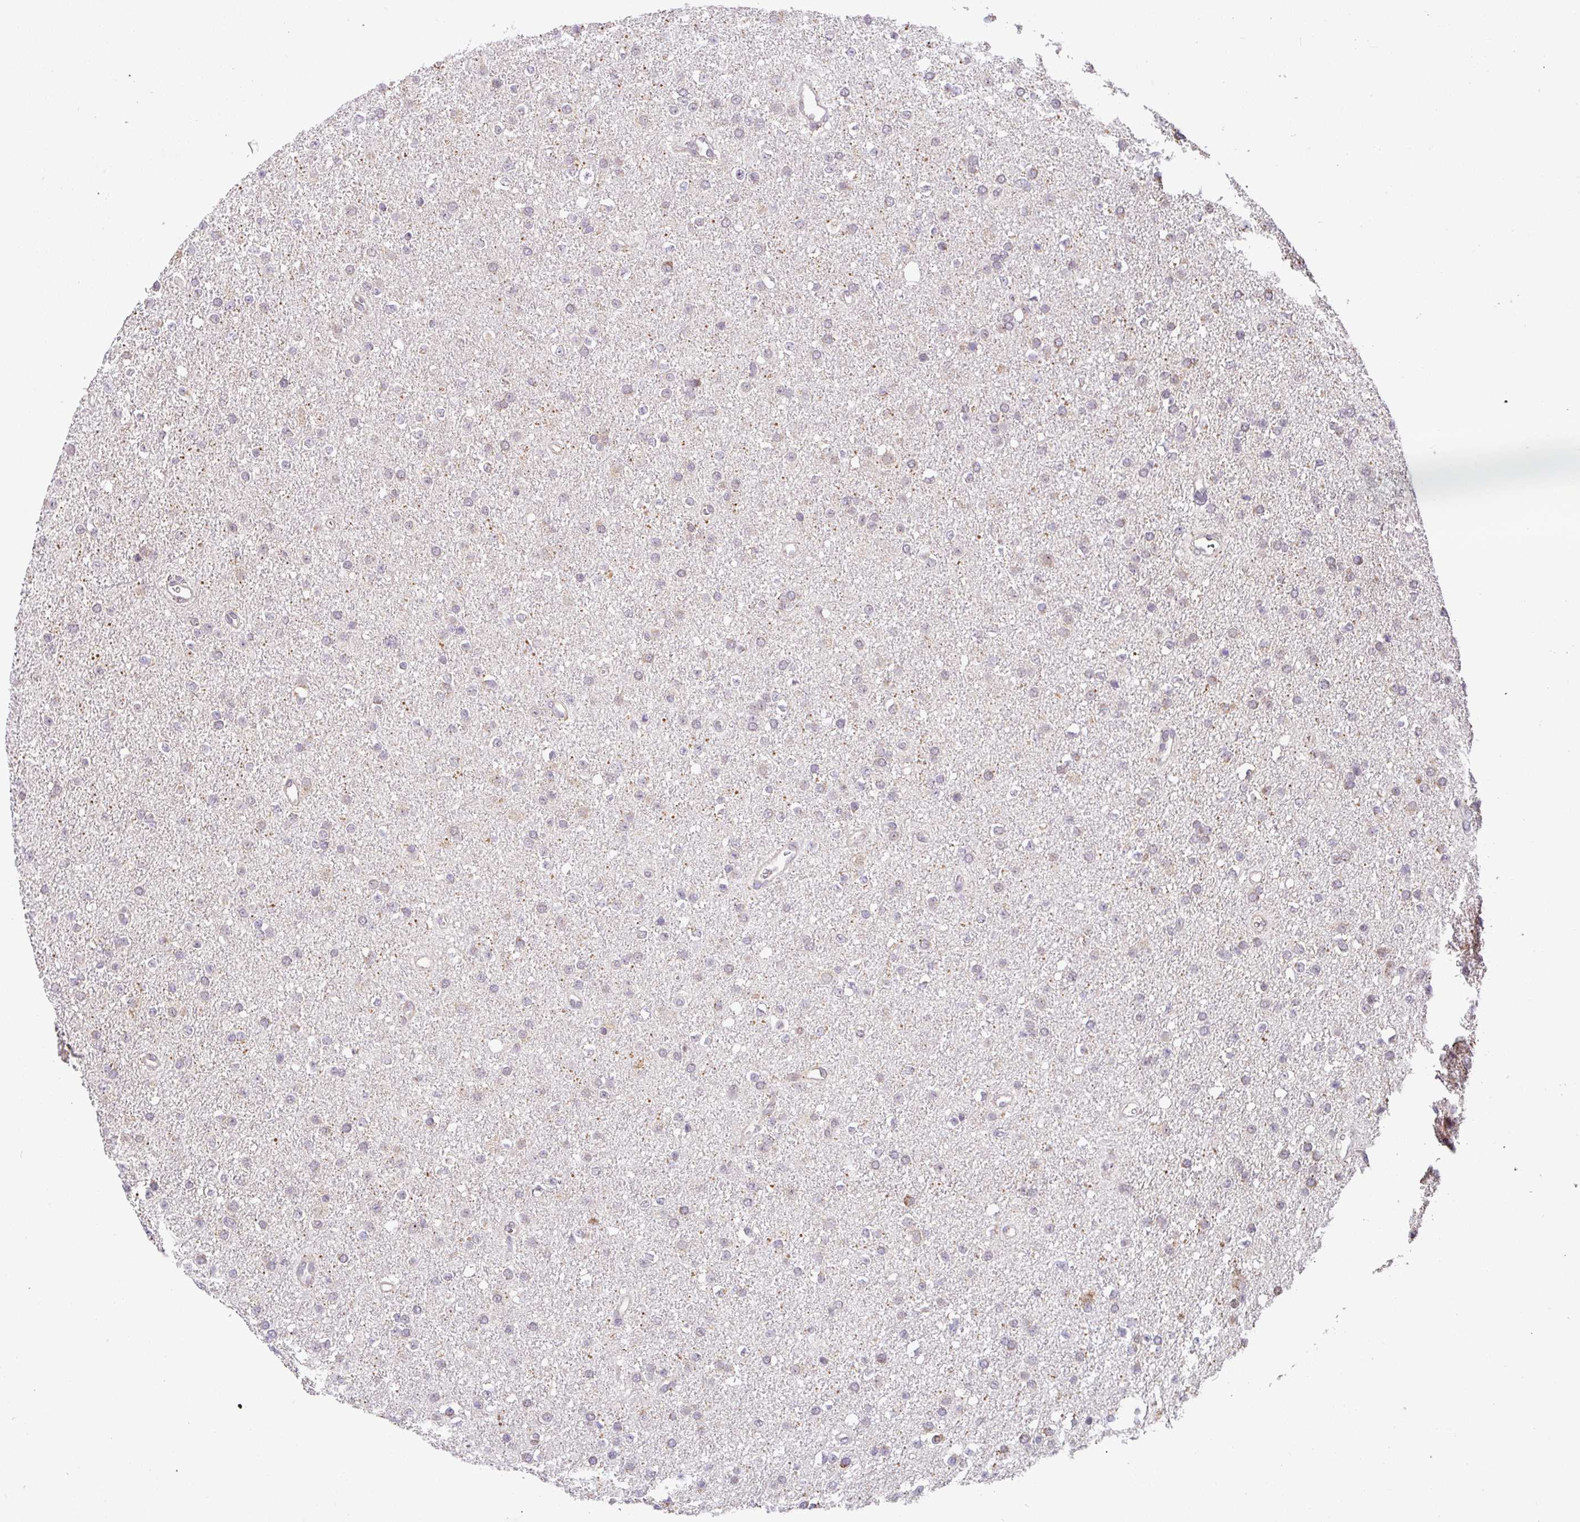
{"staining": {"intensity": "weak", "quantity": "25%-75%", "location": "cytoplasmic/membranous"}, "tissue": "glioma", "cell_type": "Tumor cells", "image_type": "cancer", "snomed": [{"axis": "morphology", "description": "Glioma, malignant, Low grade"}, {"axis": "topography", "description": "Brain"}], "caption": "Approximately 25%-75% of tumor cells in human malignant glioma (low-grade) exhibit weak cytoplasmic/membranous protein positivity as visualized by brown immunohistochemical staining.", "gene": "SARS2", "patient": {"sex": "female", "age": 34}}